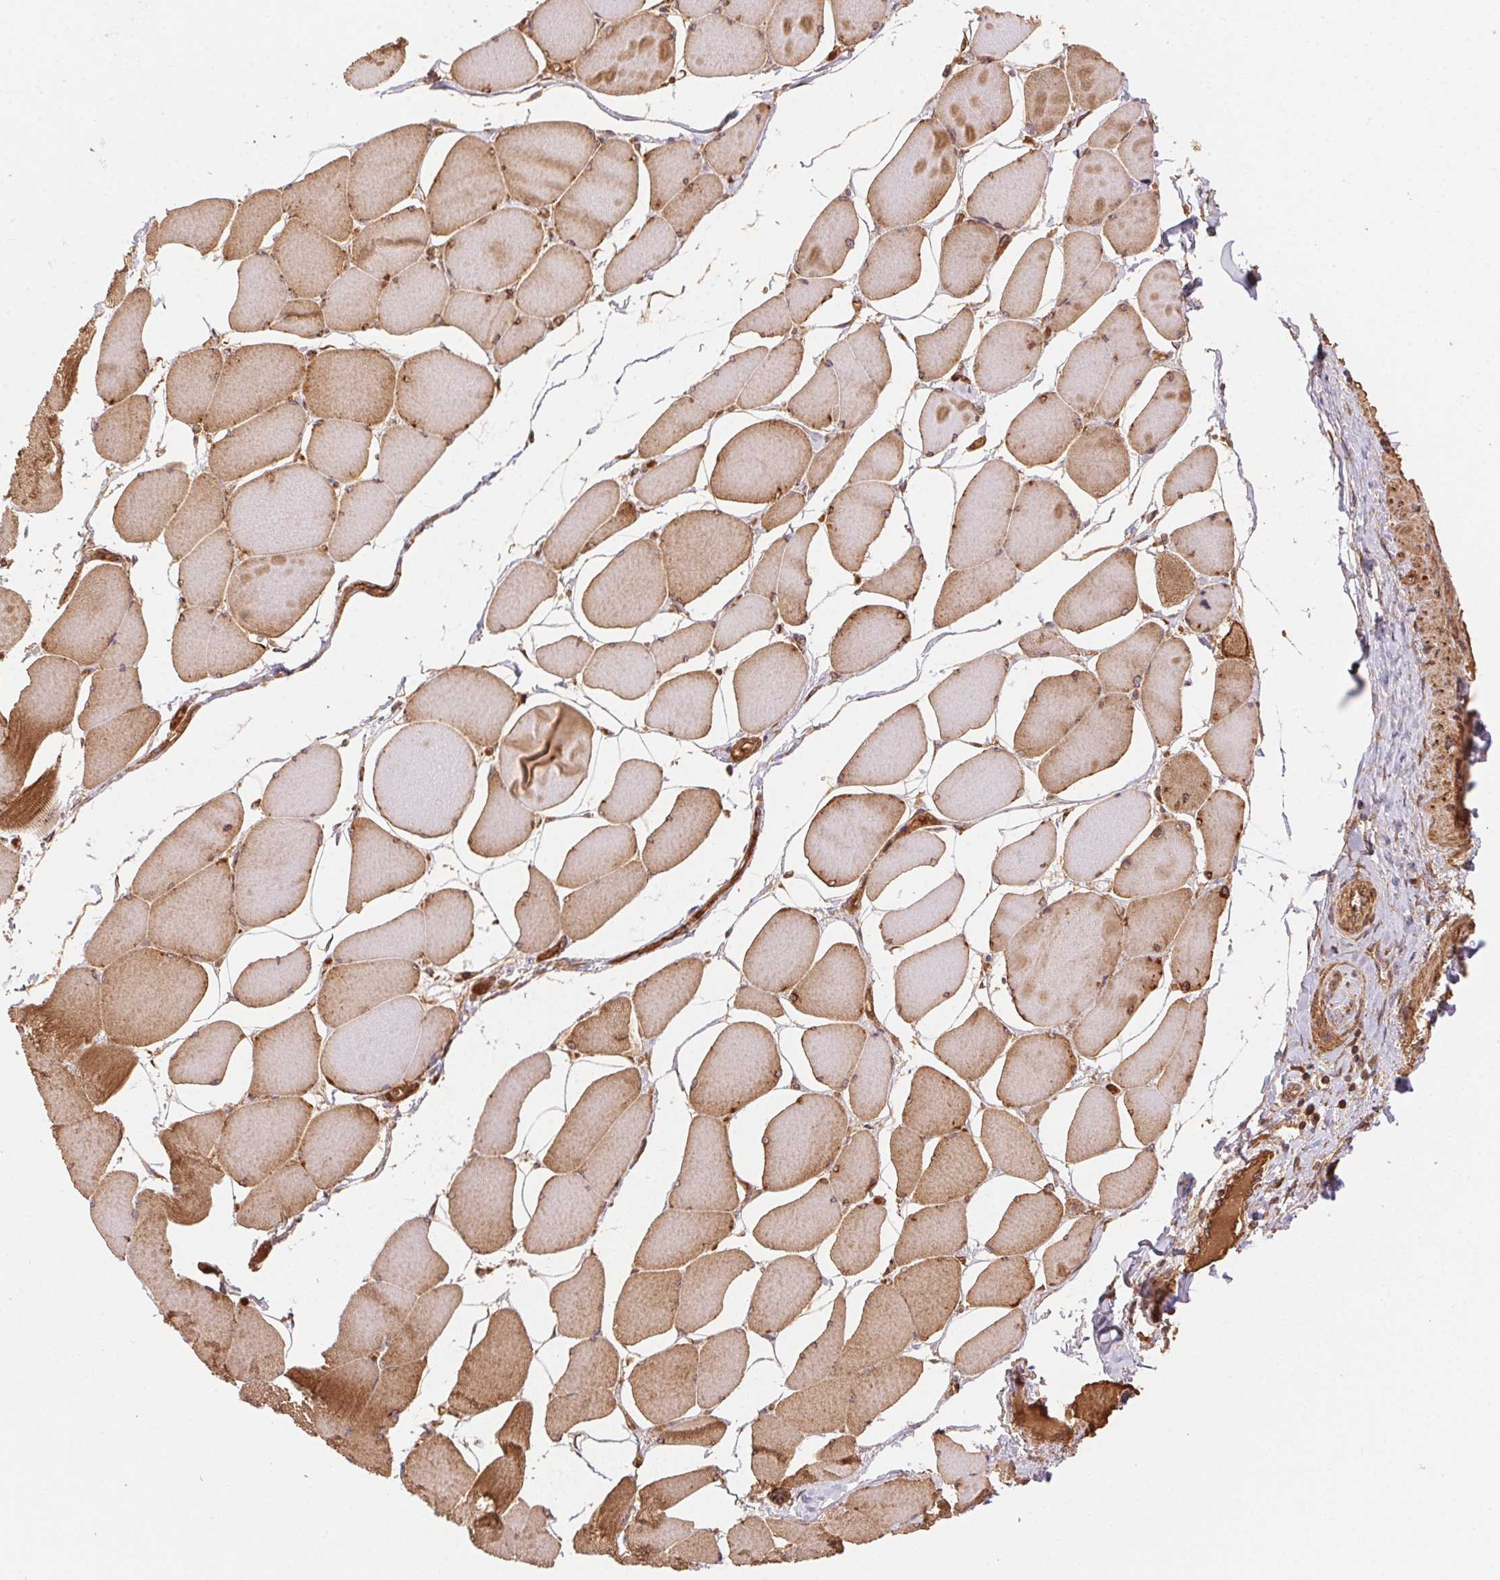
{"staining": {"intensity": "moderate", "quantity": "25%-75%", "location": "cytoplasmic/membranous"}, "tissue": "skeletal muscle", "cell_type": "Myocytes", "image_type": "normal", "snomed": [{"axis": "morphology", "description": "Normal tissue, NOS"}, {"axis": "topography", "description": "Skeletal muscle"}], "caption": "Immunohistochemical staining of normal skeletal muscle reveals medium levels of moderate cytoplasmic/membranous positivity in about 25%-75% of myocytes.", "gene": "USE1", "patient": {"sex": "female", "age": 75}}